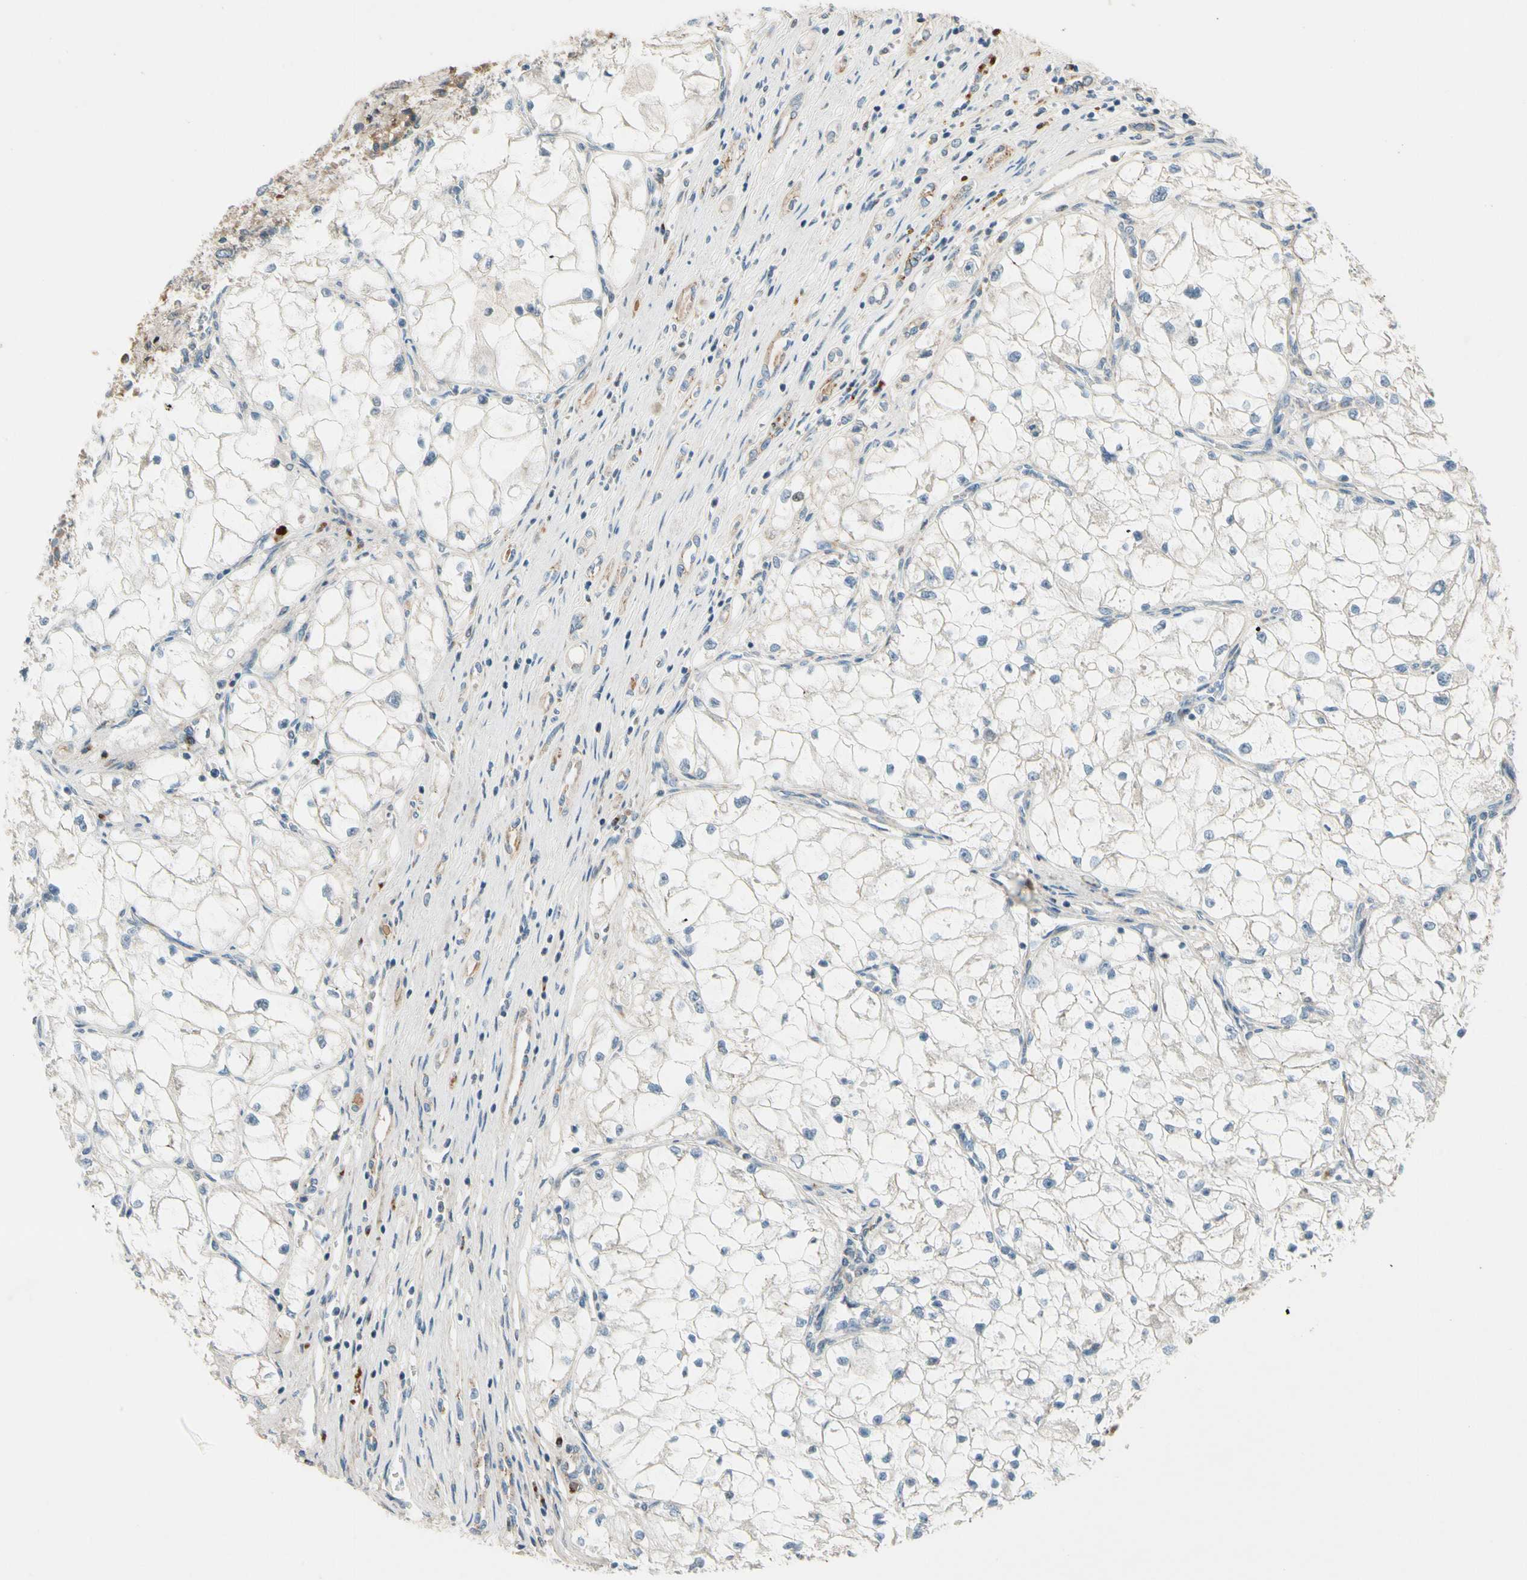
{"staining": {"intensity": "negative", "quantity": "none", "location": "none"}, "tissue": "renal cancer", "cell_type": "Tumor cells", "image_type": "cancer", "snomed": [{"axis": "morphology", "description": "Adenocarcinoma, NOS"}, {"axis": "topography", "description": "Kidney"}], "caption": "This is an immunohistochemistry photomicrograph of human adenocarcinoma (renal). There is no positivity in tumor cells.", "gene": "MST1R", "patient": {"sex": "female", "age": 70}}